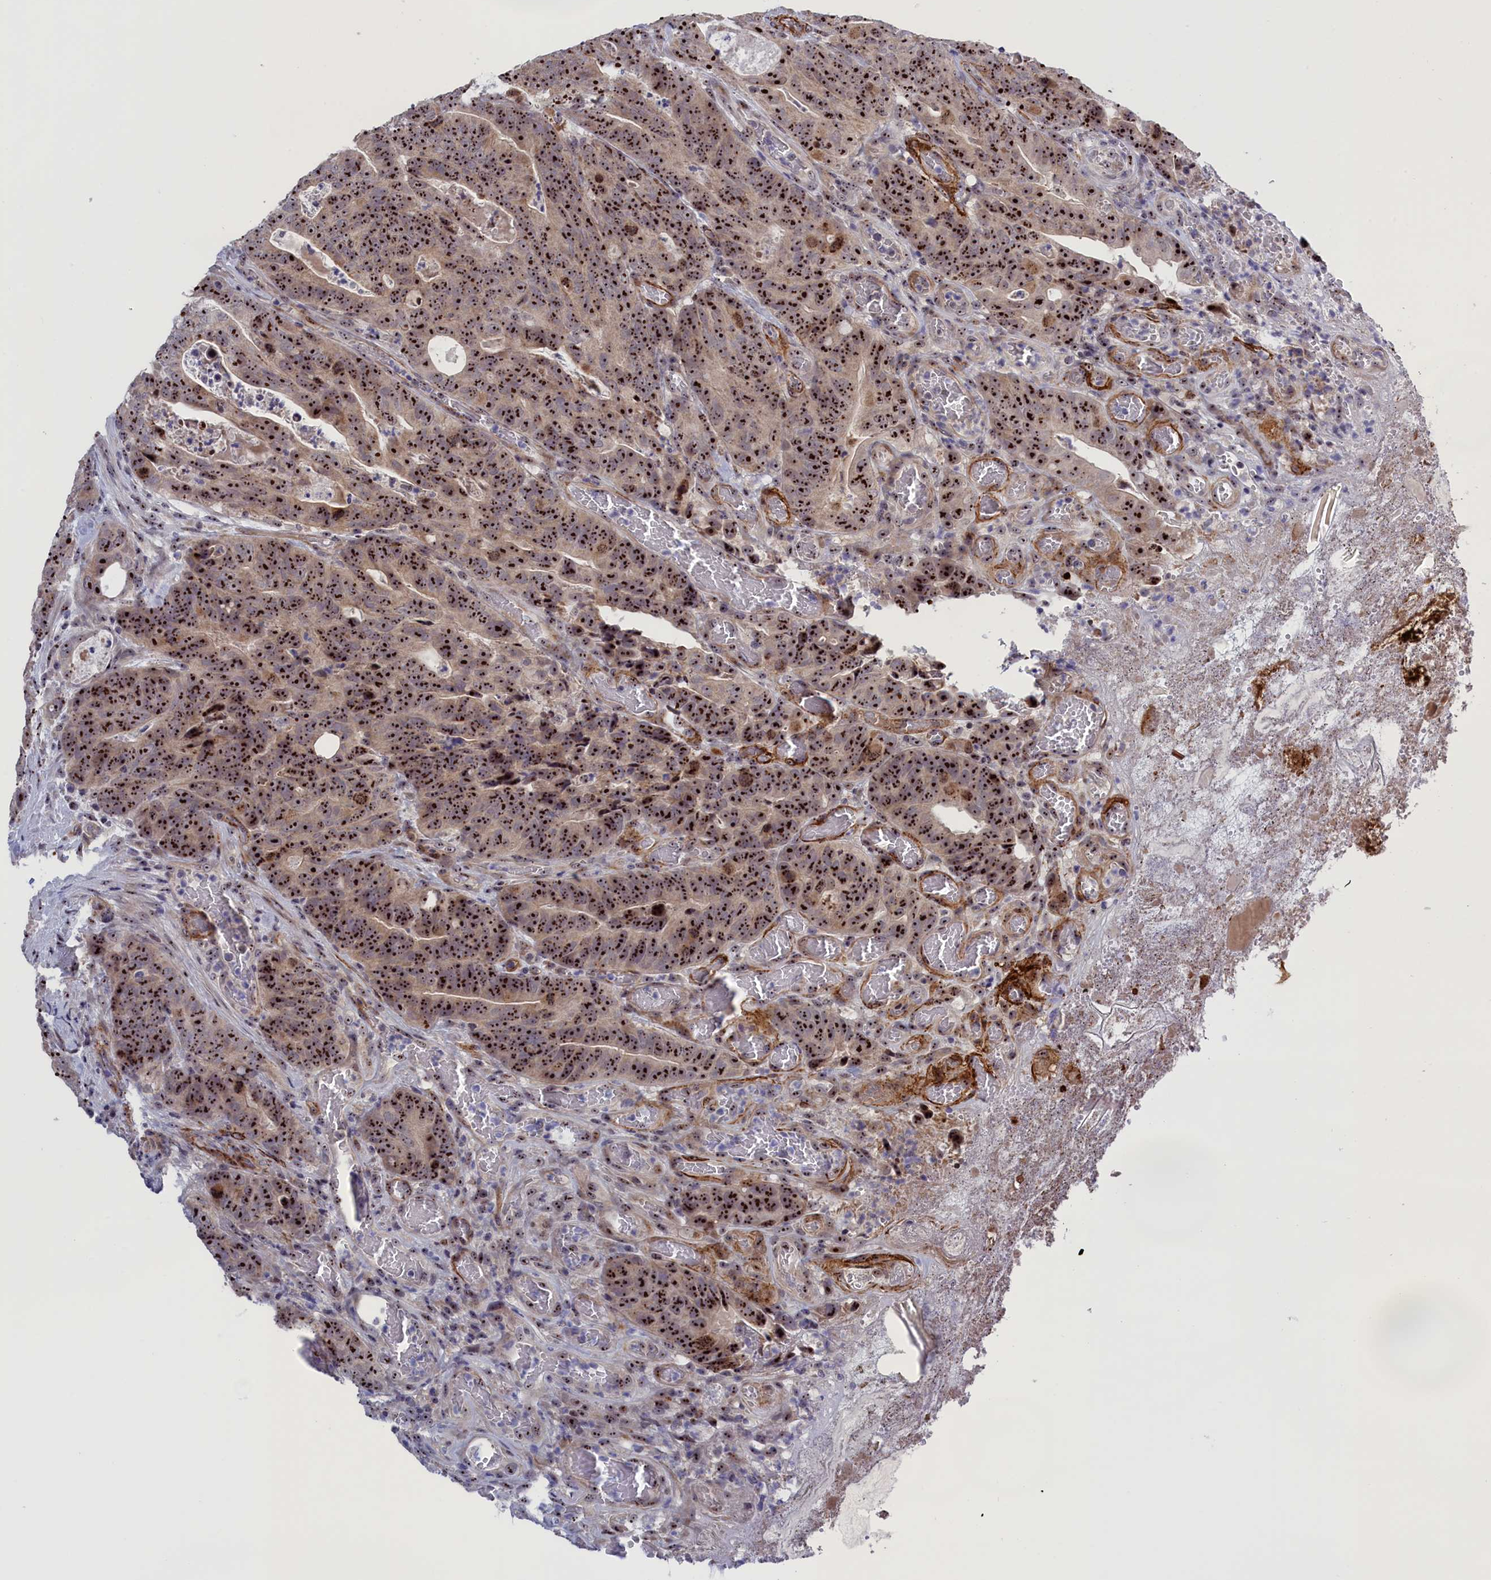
{"staining": {"intensity": "strong", "quantity": ">75%", "location": "nuclear"}, "tissue": "colorectal cancer", "cell_type": "Tumor cells", "image_type": "cancer", "snomed": [{"axis": "morphology", "description": "Adenocarcinoma, NOS"}, {"axis": "topography", "description": "Colon"}], "caption": "DAB (3,3'-diaminobenzidine) immunohistochemical staining of human colorectal cancer shows strong nuclear protein staining in approximately >75% of tumor cells.", "gene": "PPAN", "patient": {"sex": "female", "age": 82}}